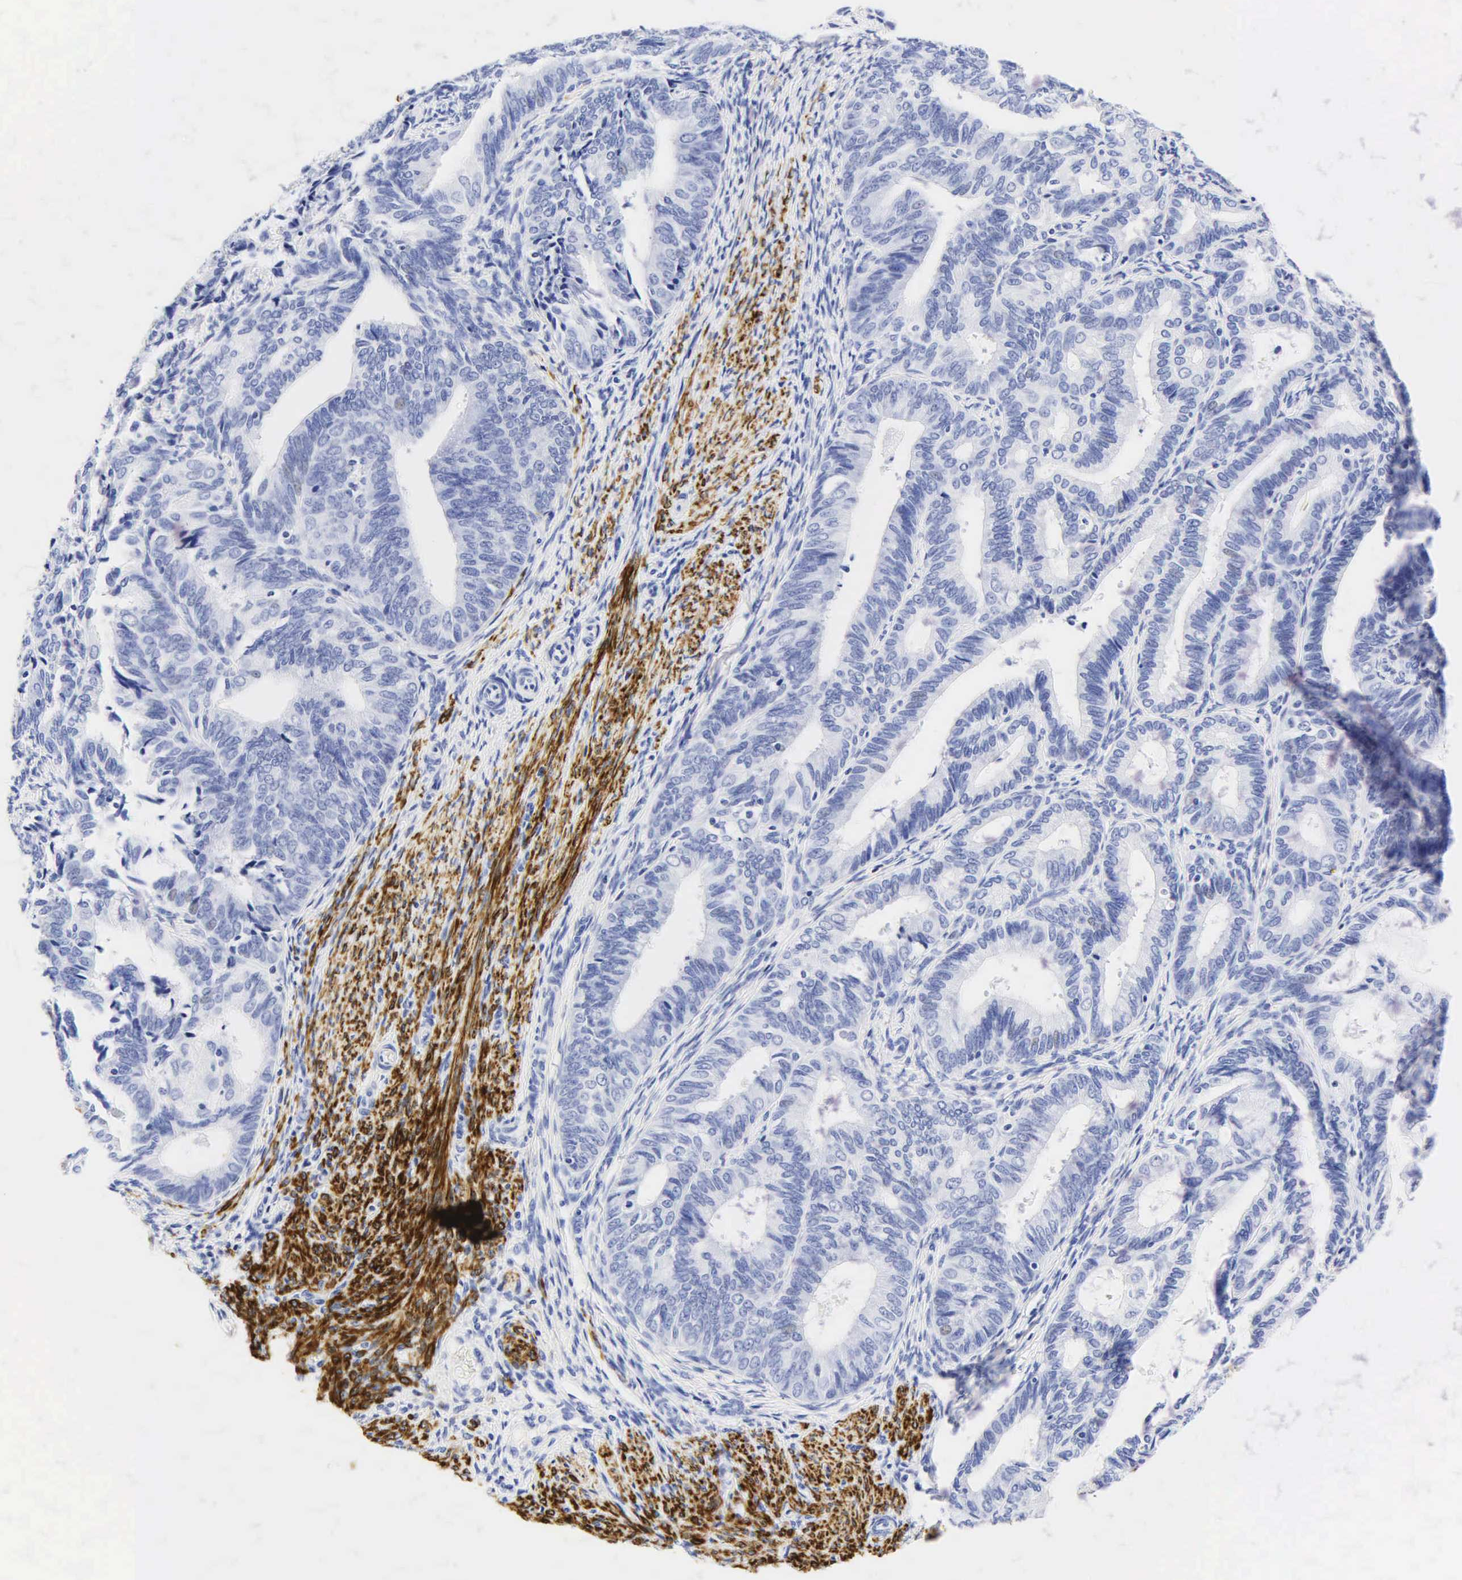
{"staining": {"intensity": "negative", "quantity": "none", "location": "none"}, "tissue": "endometrial cancer", "cell_type": "Tumor cells", "image_type": "cancer", "snomed": [{"axis": "morphology", "description": "Adenocarcinoma, NOS"}, {"axis": "topography", "description": "Endometrium"}], "caption": "This is a photomicrograph of IHC staining of endometrial cancer, which shows no staining in tumor cells.", "gene": "DES", "patient": {"sex": "female", "age": 63}}